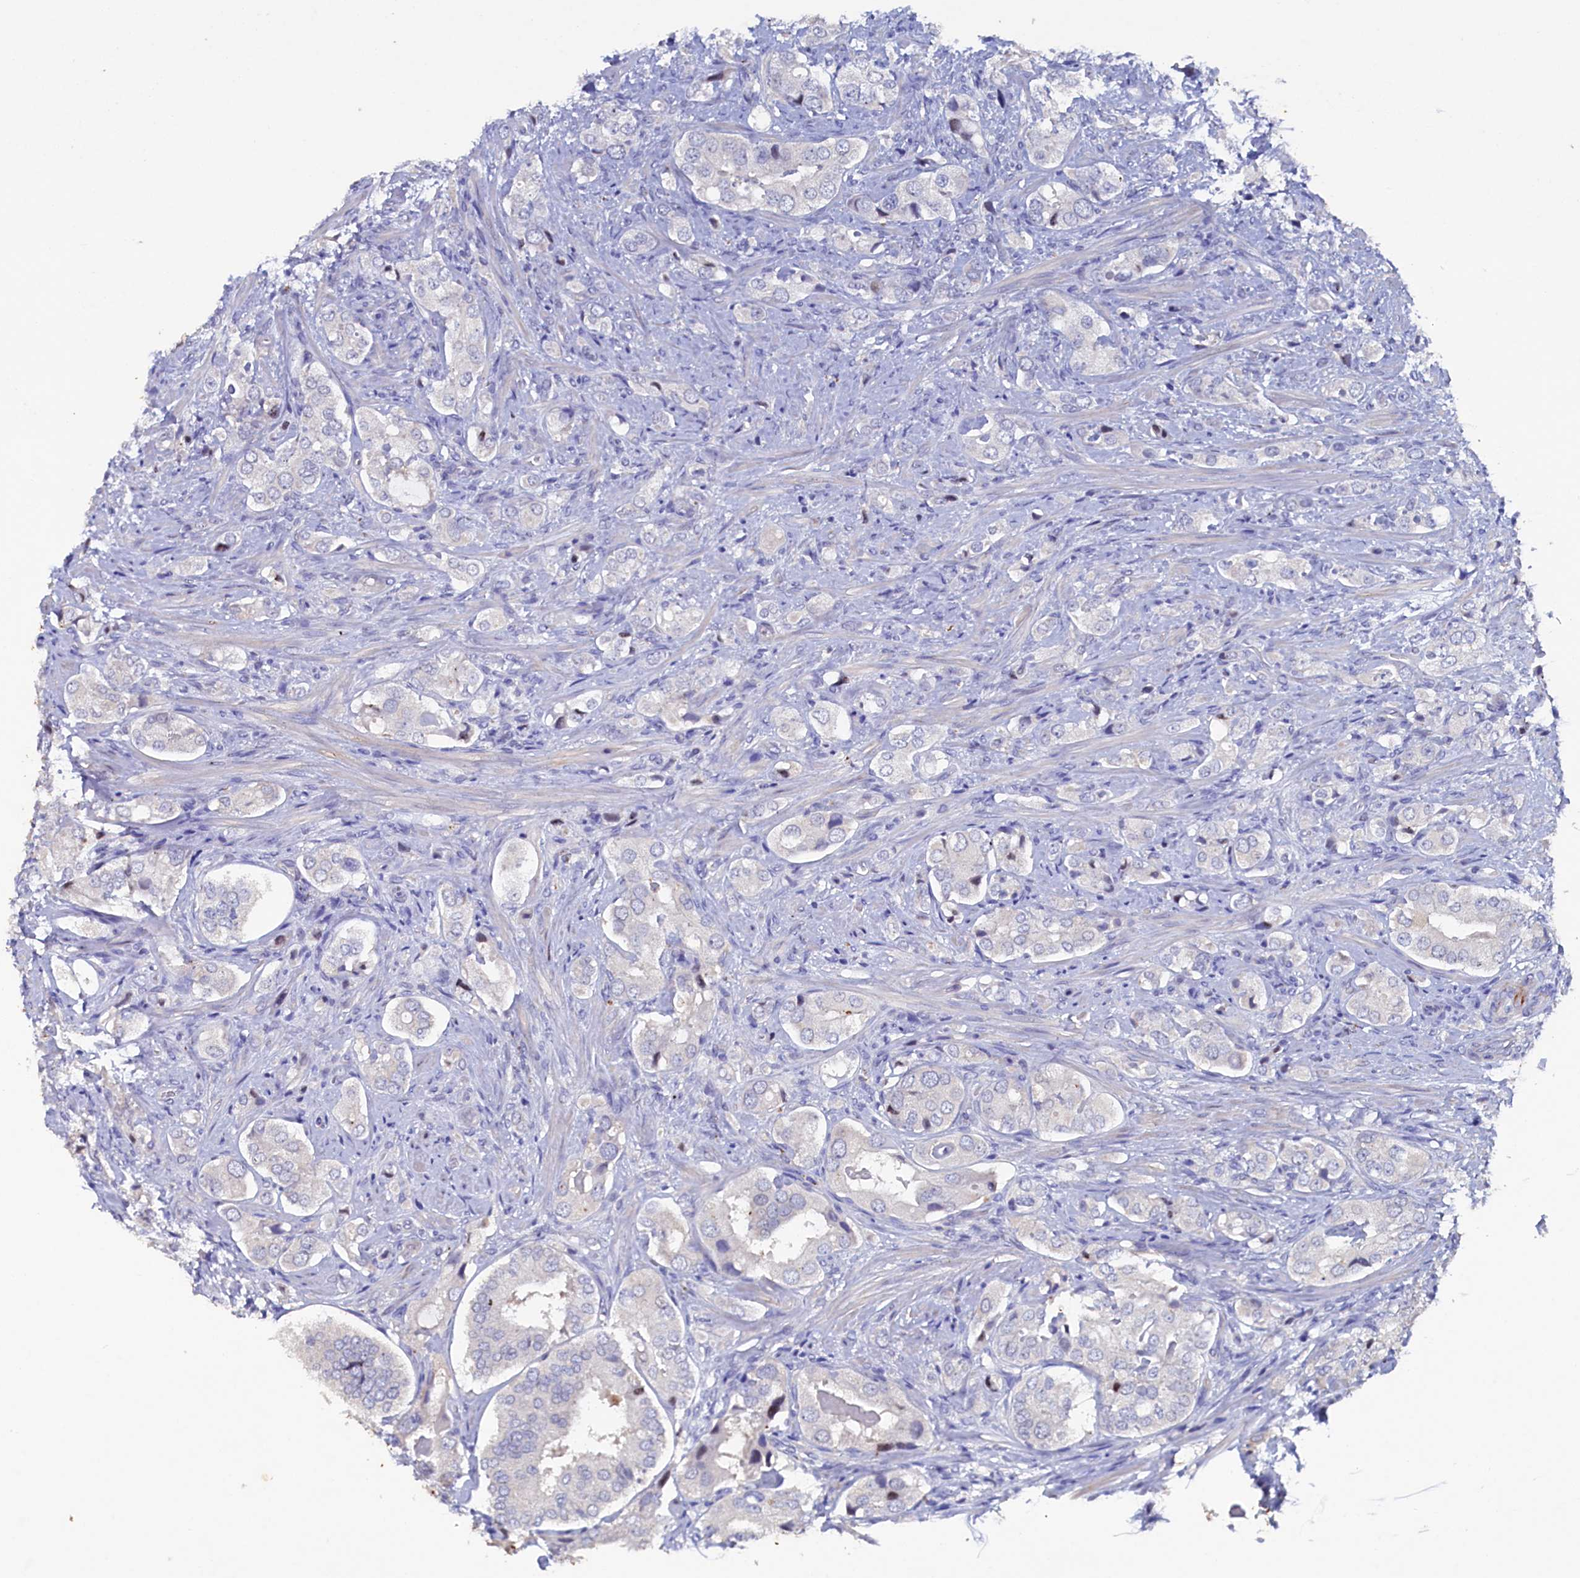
{"staining": {"intensity": "negative", "quantity": "none", "location": "none"}, "tissue": "prostate cancer", "cell_type": "Tumor cells", "image_type": "cancer", "snomed": [{"axis": "morphology", "description": "Adenocarcinoma, High grade"}, {"axis": "topography", "description": "Prostate"}], "caption": "DAB immunohistochemical staining of prostate cancer demonstrates no significant expression in tumor cells.", "gene": "CBLIF", "patient": {"sex": "male", "age": 65}}